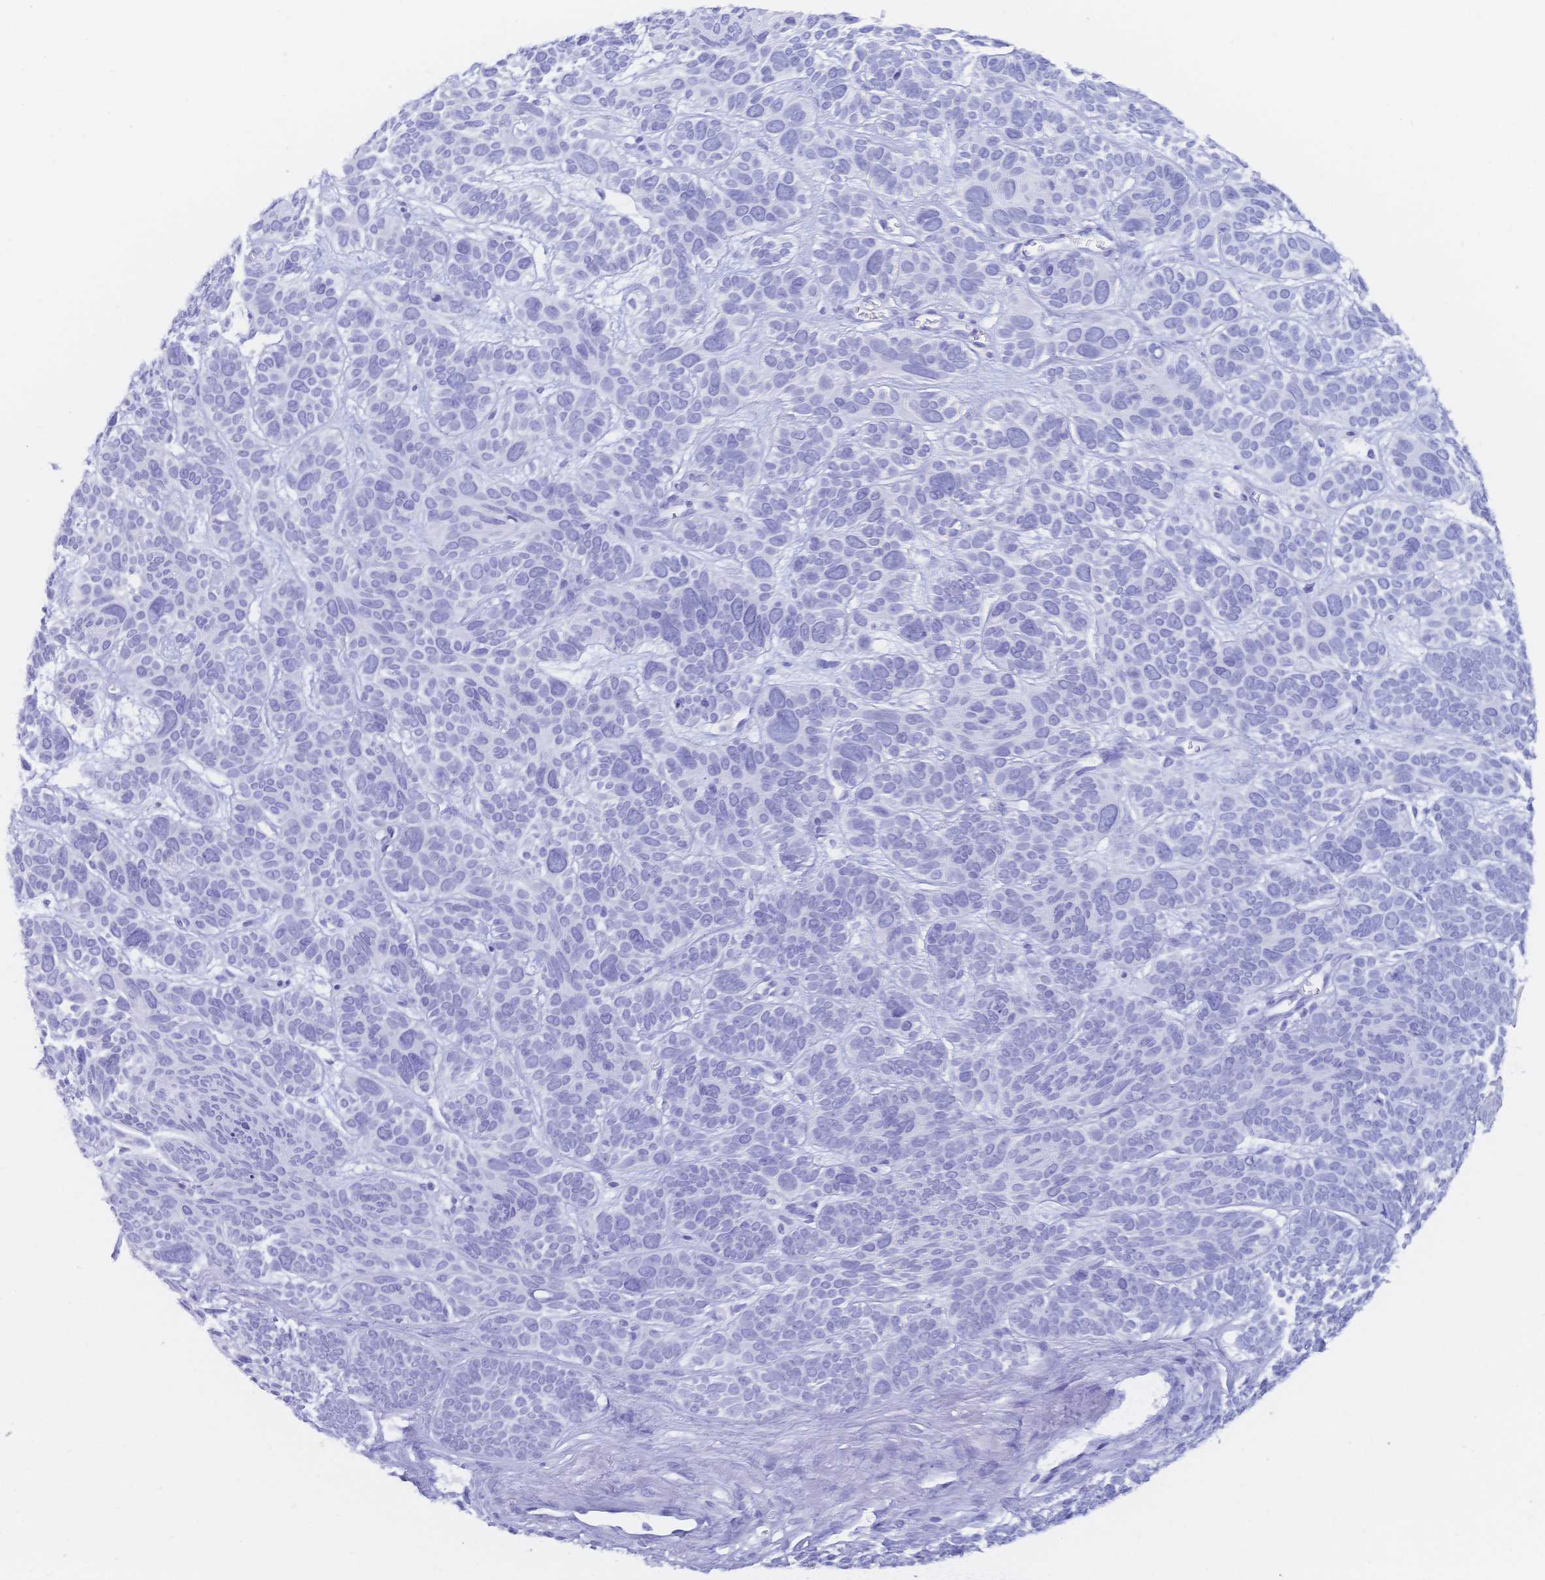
{"staining": {"intensity": "negative", "quantity": "none", "location": "none"}, "tissue": "skin cancer", "cell_type": "Tumor cells", "image_type": "cancer", "snomed": [{"axis": "morphology", "description": "Basal cell carcinoma"}, {"axis": "morphology", "description": "BCC, low aggressive"}, {"axis": "topography", "description": "Skin"}, {"axis": "topography", "description": "Skin of face"}], "caption": "This is an IHC histopathology image of skin cancer (bcc,  low aggressive). There is no staining in tumor cells.", "gene": "MEP1B", "patient": {"sex": "male", "age": 73}}